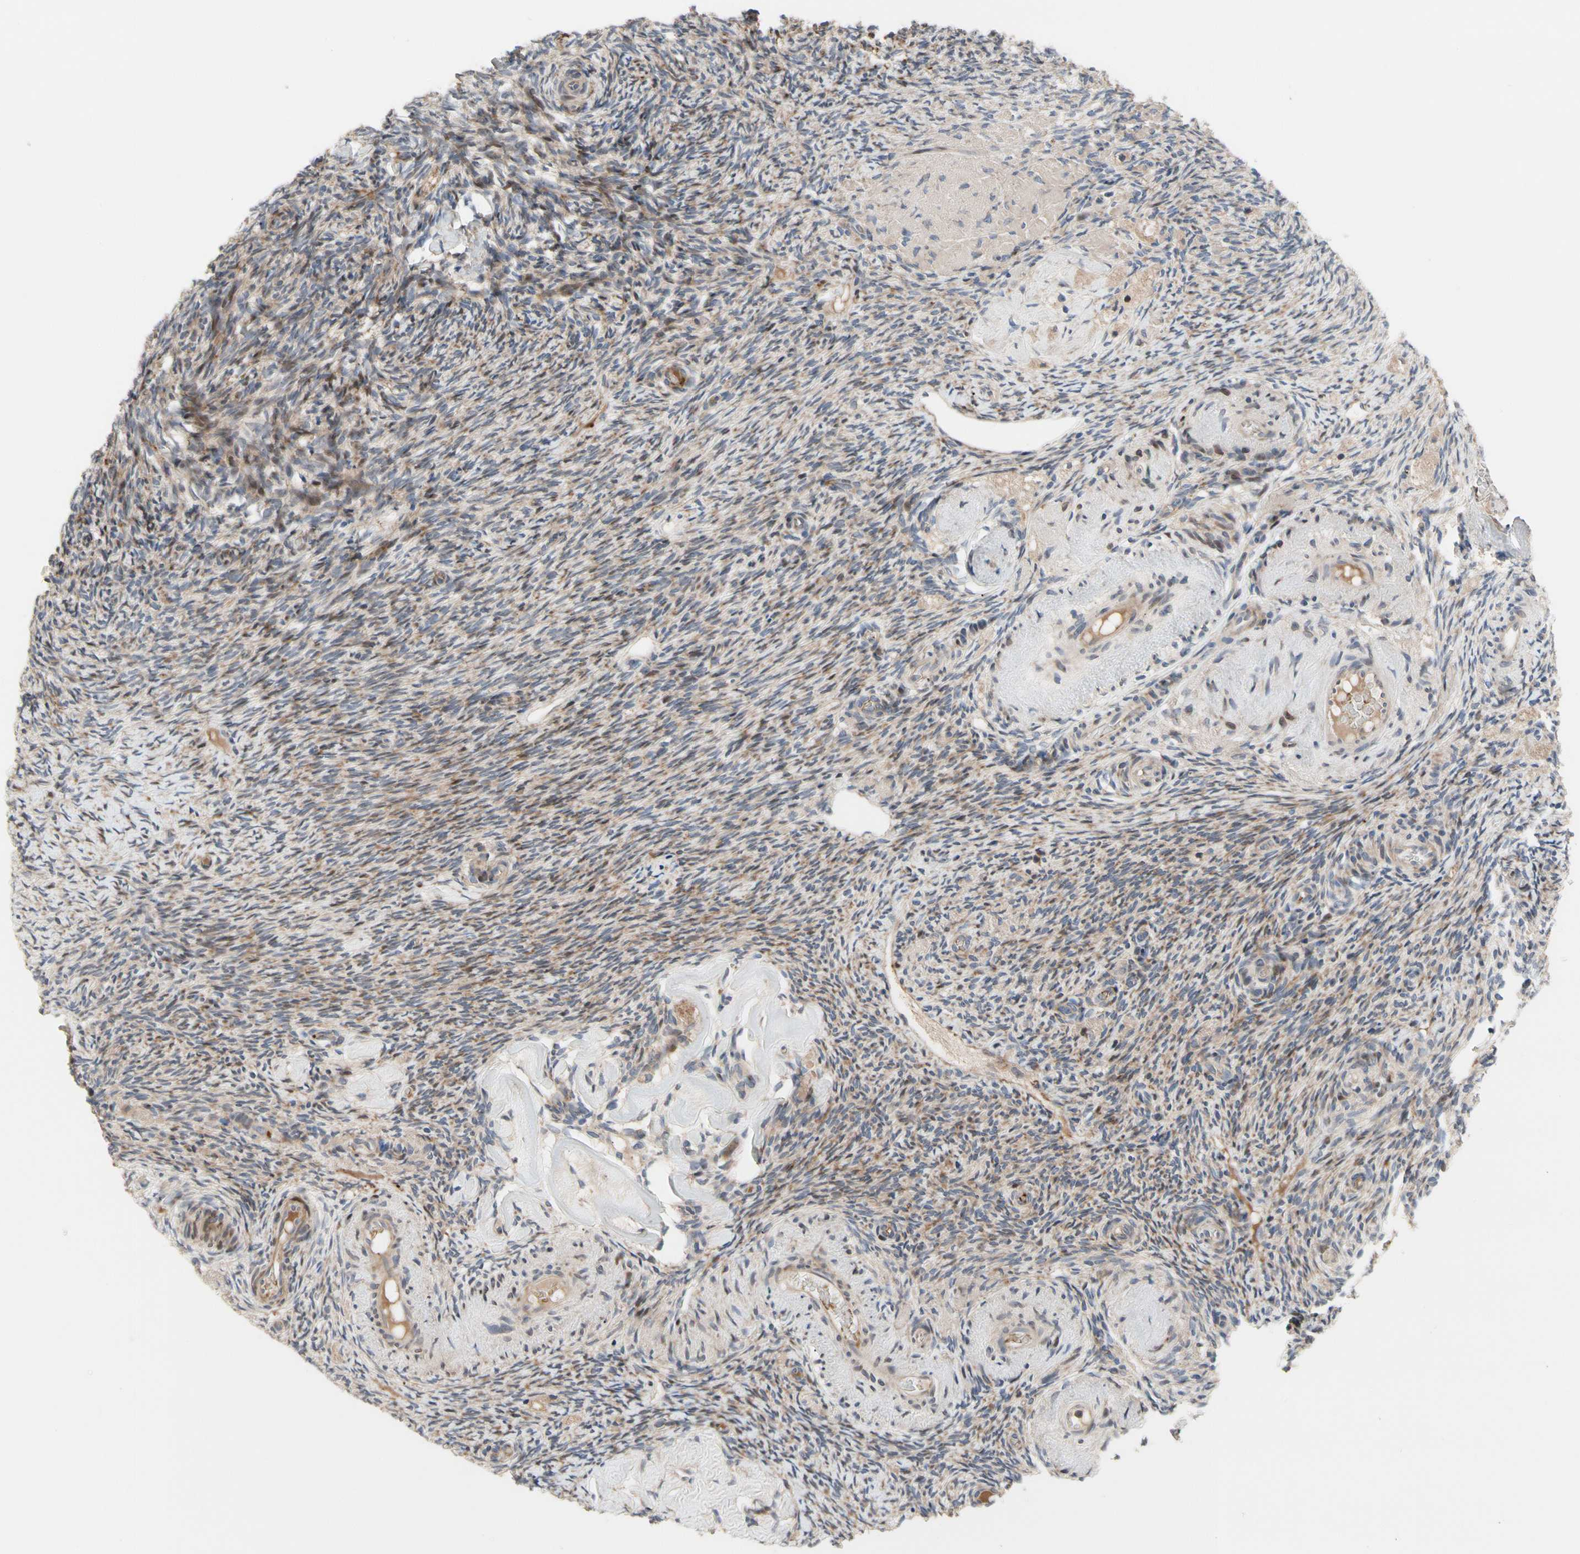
{"staining": {"intensity": "weak", "quantity": "25%-75%", "location": "cytoplasmic/membranous,nuclear"}, "tissue": "ovary", "cell_type": "Ovarian stroma cells", "image_type": "normal", "snomed": [{"axis": "morphology", "description": "Normal tissue, NOS"}, {"axis": "topography", "description": "Ovary"}], "caption": "Immunohistochemical staining of normal human ovary shows 25%-75% levels of weak cytoplasmic/membranous,nuclear protein positivity in approximately 25%-75% of ovarian stroma cells.", "gene": "HMGCR", "patient": {"sex": "female", "age": 60}}